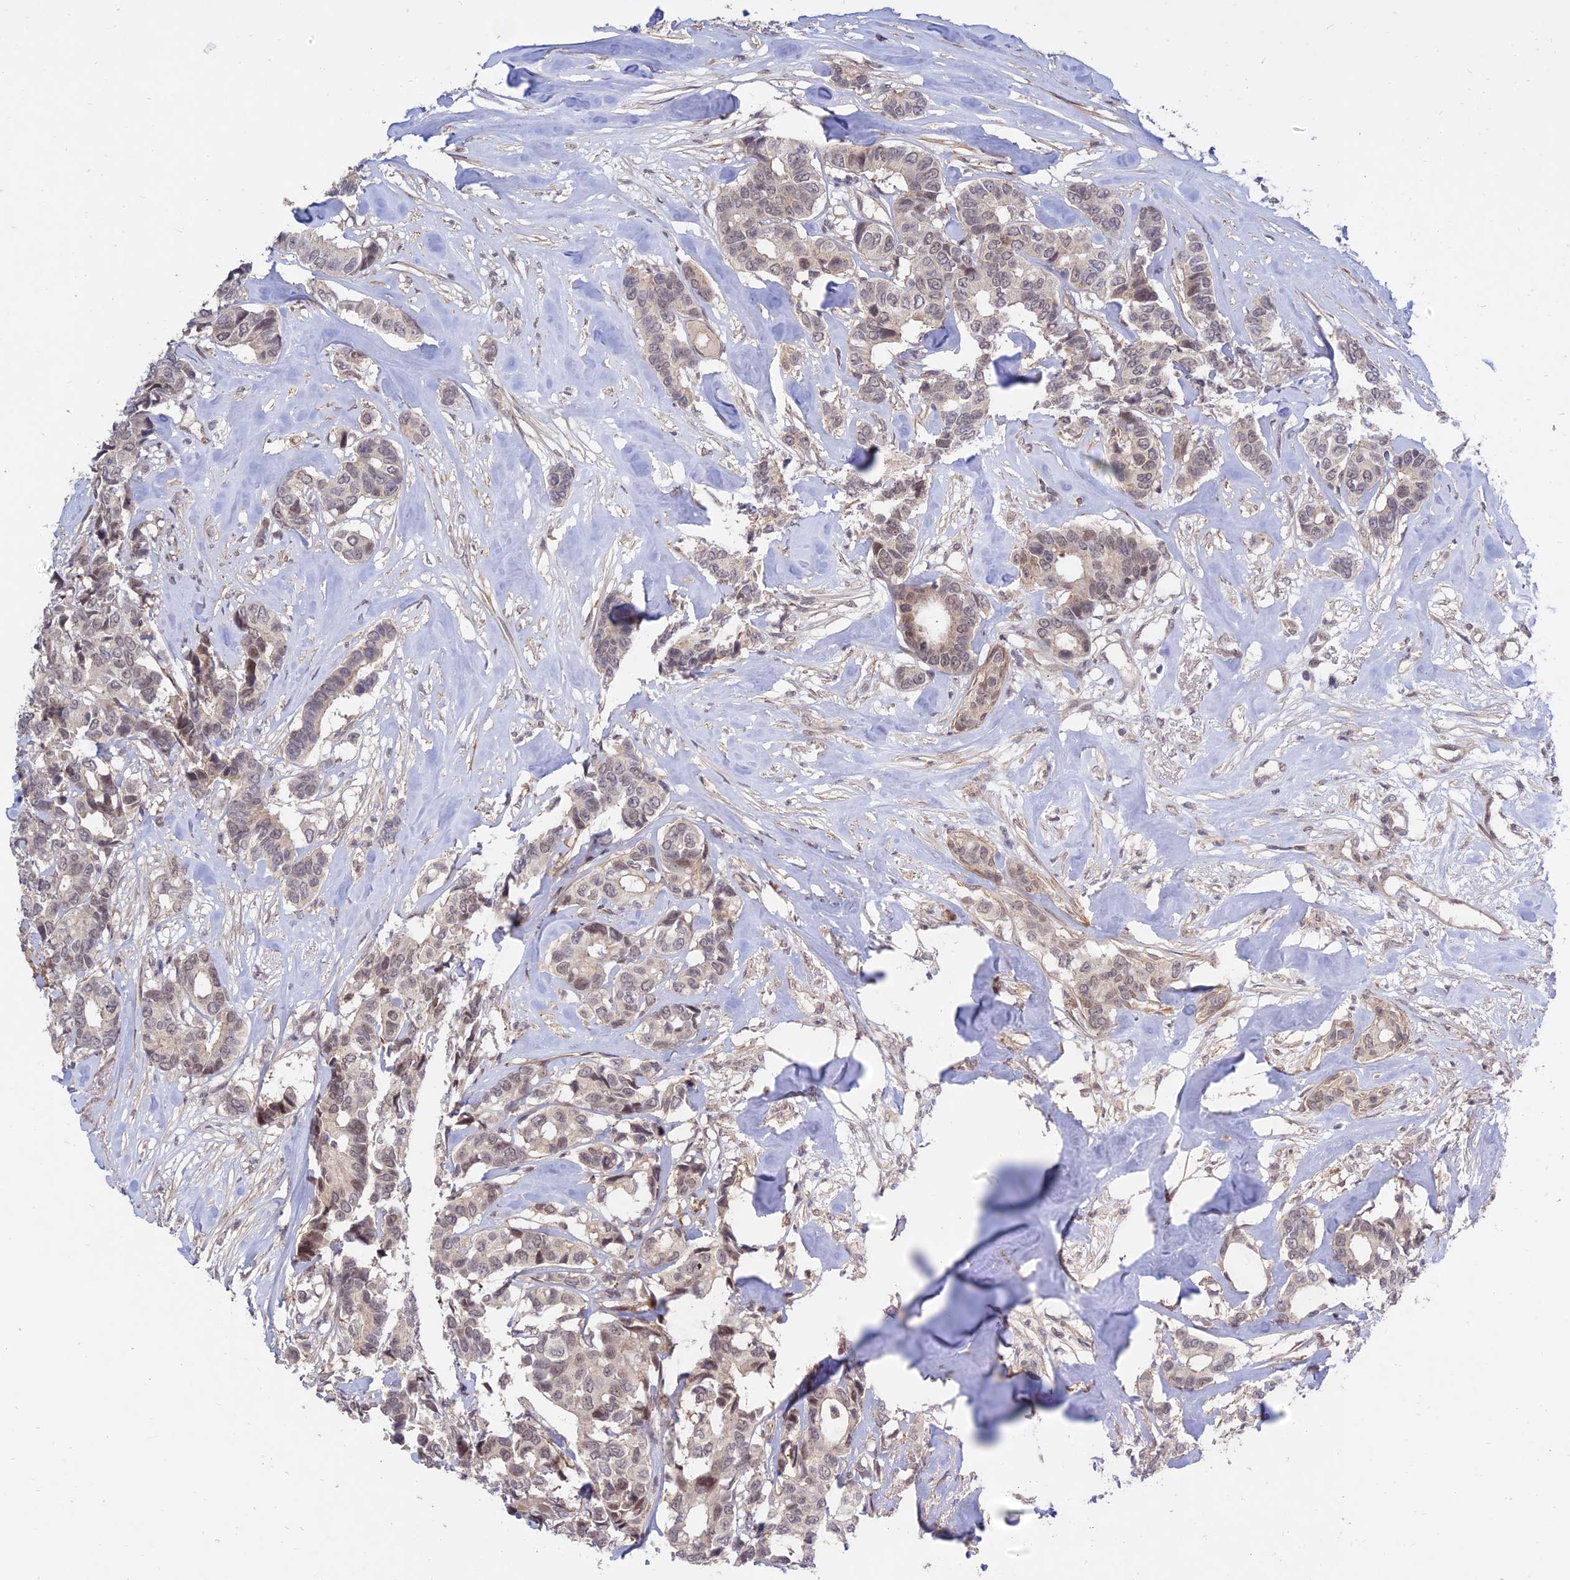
{"staining": {"intensity": "weak", "quantity": ">75%", "location": "nuclear"}, "tissue": "breast cancer", "cell_type": "Tumor cells", "image_type": "cancer", "snomed": [{"axis": "morphology", "description": "Duct carcinoma"}, {"axis": "topography", "description": "Breast"}], "caption": "Weak nuclear protein expression is present in about >75% of tumor cells in breast cancer (intraductal carcinoma).", "gene": "ZNF85", "patient": {"sex": "female", "age": 87}}